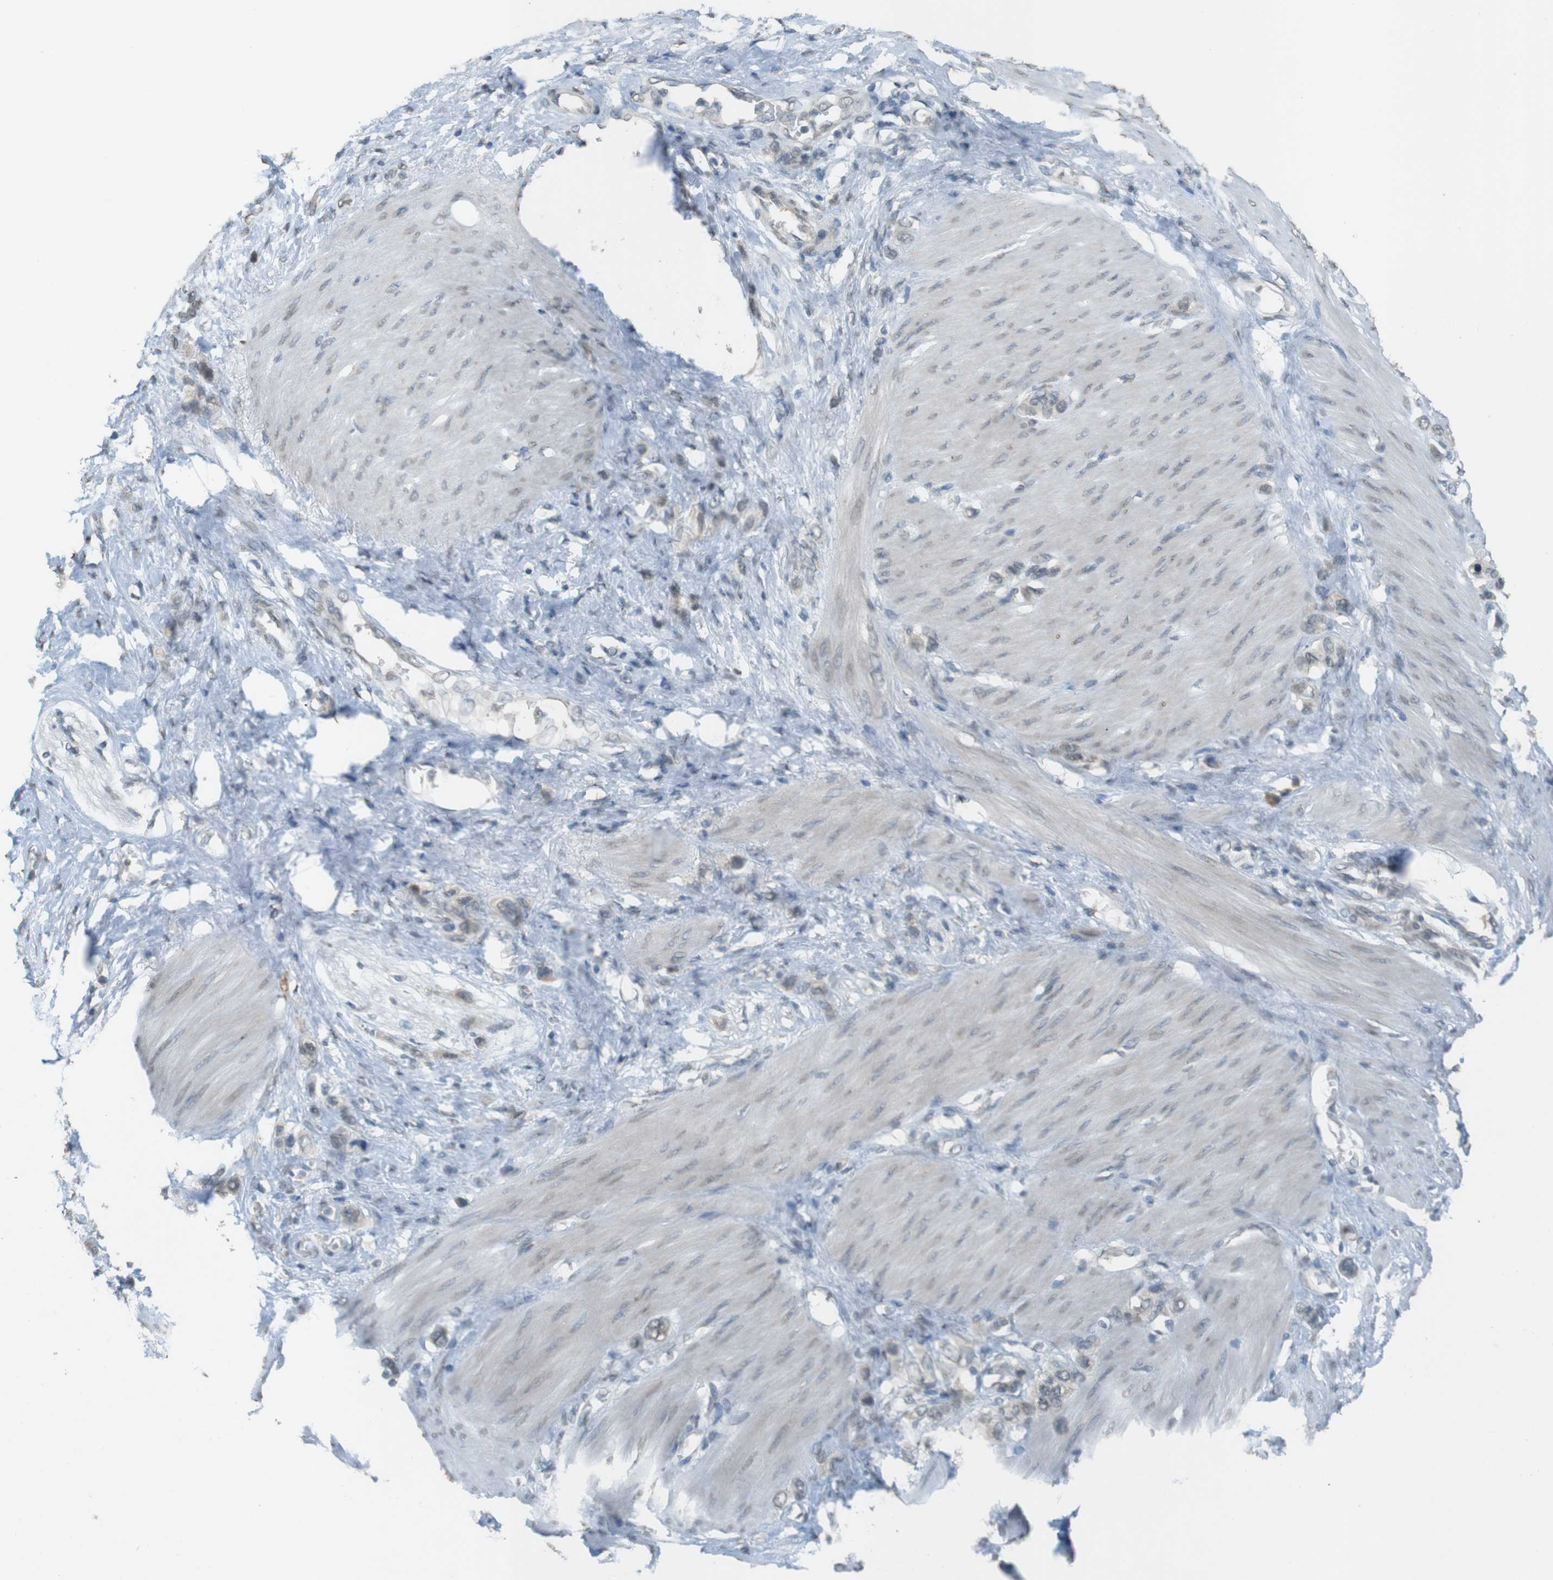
{"staining": {"intensity": "weak", "quantity": "25%-75%", "location": "cytoplasmic/membranous"}, "tissue": "stomach cancer", "cell_type": "Tumor cells", "image_type": "cancer", "snomed": [{"axis": "morphology", "description": "Adenocarcinoma, NOS"}, {"axis": "morphology", "description": "Adenocarcinoma, High grade"}, {"axis": "topography", "description": "Stomach, upper"}, {"axis": "topography", "description": "Stomach, lower"}], "caption": "Immunohistochemical staining of human stomach cancer shows weak cytoplasmic/membranous protein expression in about 25%-75% of tumor cells.", "gene": "FZD10", "patient": {"sex": "female", "age": 65}}